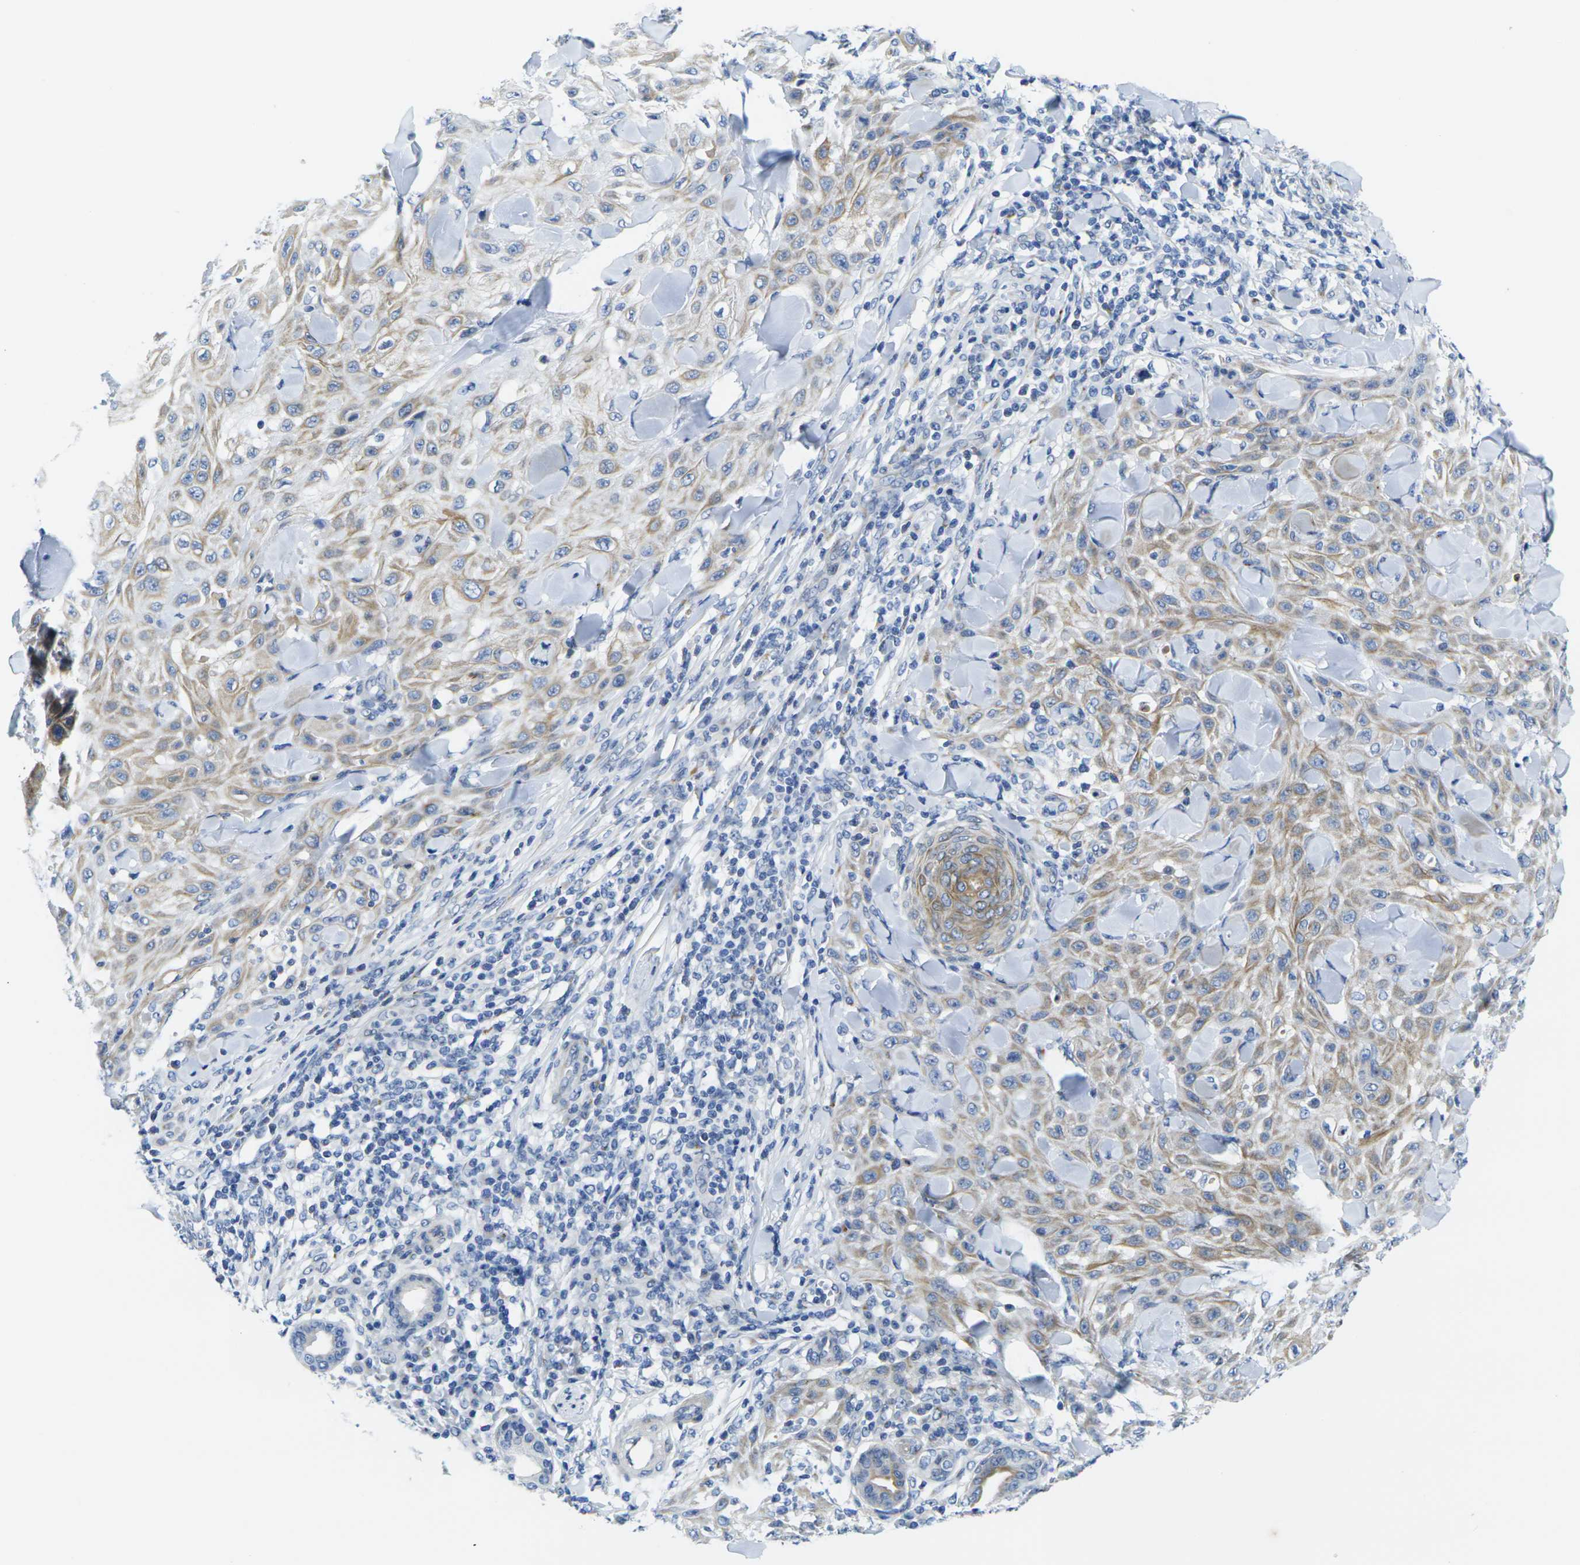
{"staining": {"intensity": "moderate", "quantity": "25%-75%", "location": "cytoplasmic/membranous"}, "tissue": "skin cancer", "cell_type": "Tumor cells", "image_type": "cancer", "snomed": [{"axis": "morphology", "description": "Squamous cell carcinoma, NOS"}, {"axis": "topography", "description": "Skin"}], "caption": "A brown stain labels moderate cytoplasmic/membranous expression of a protein in human skin cancer (squamous cell carcinoma) tumor cells.", "gene": "CRK", "patient": {"sex": "male", "age": 24}}